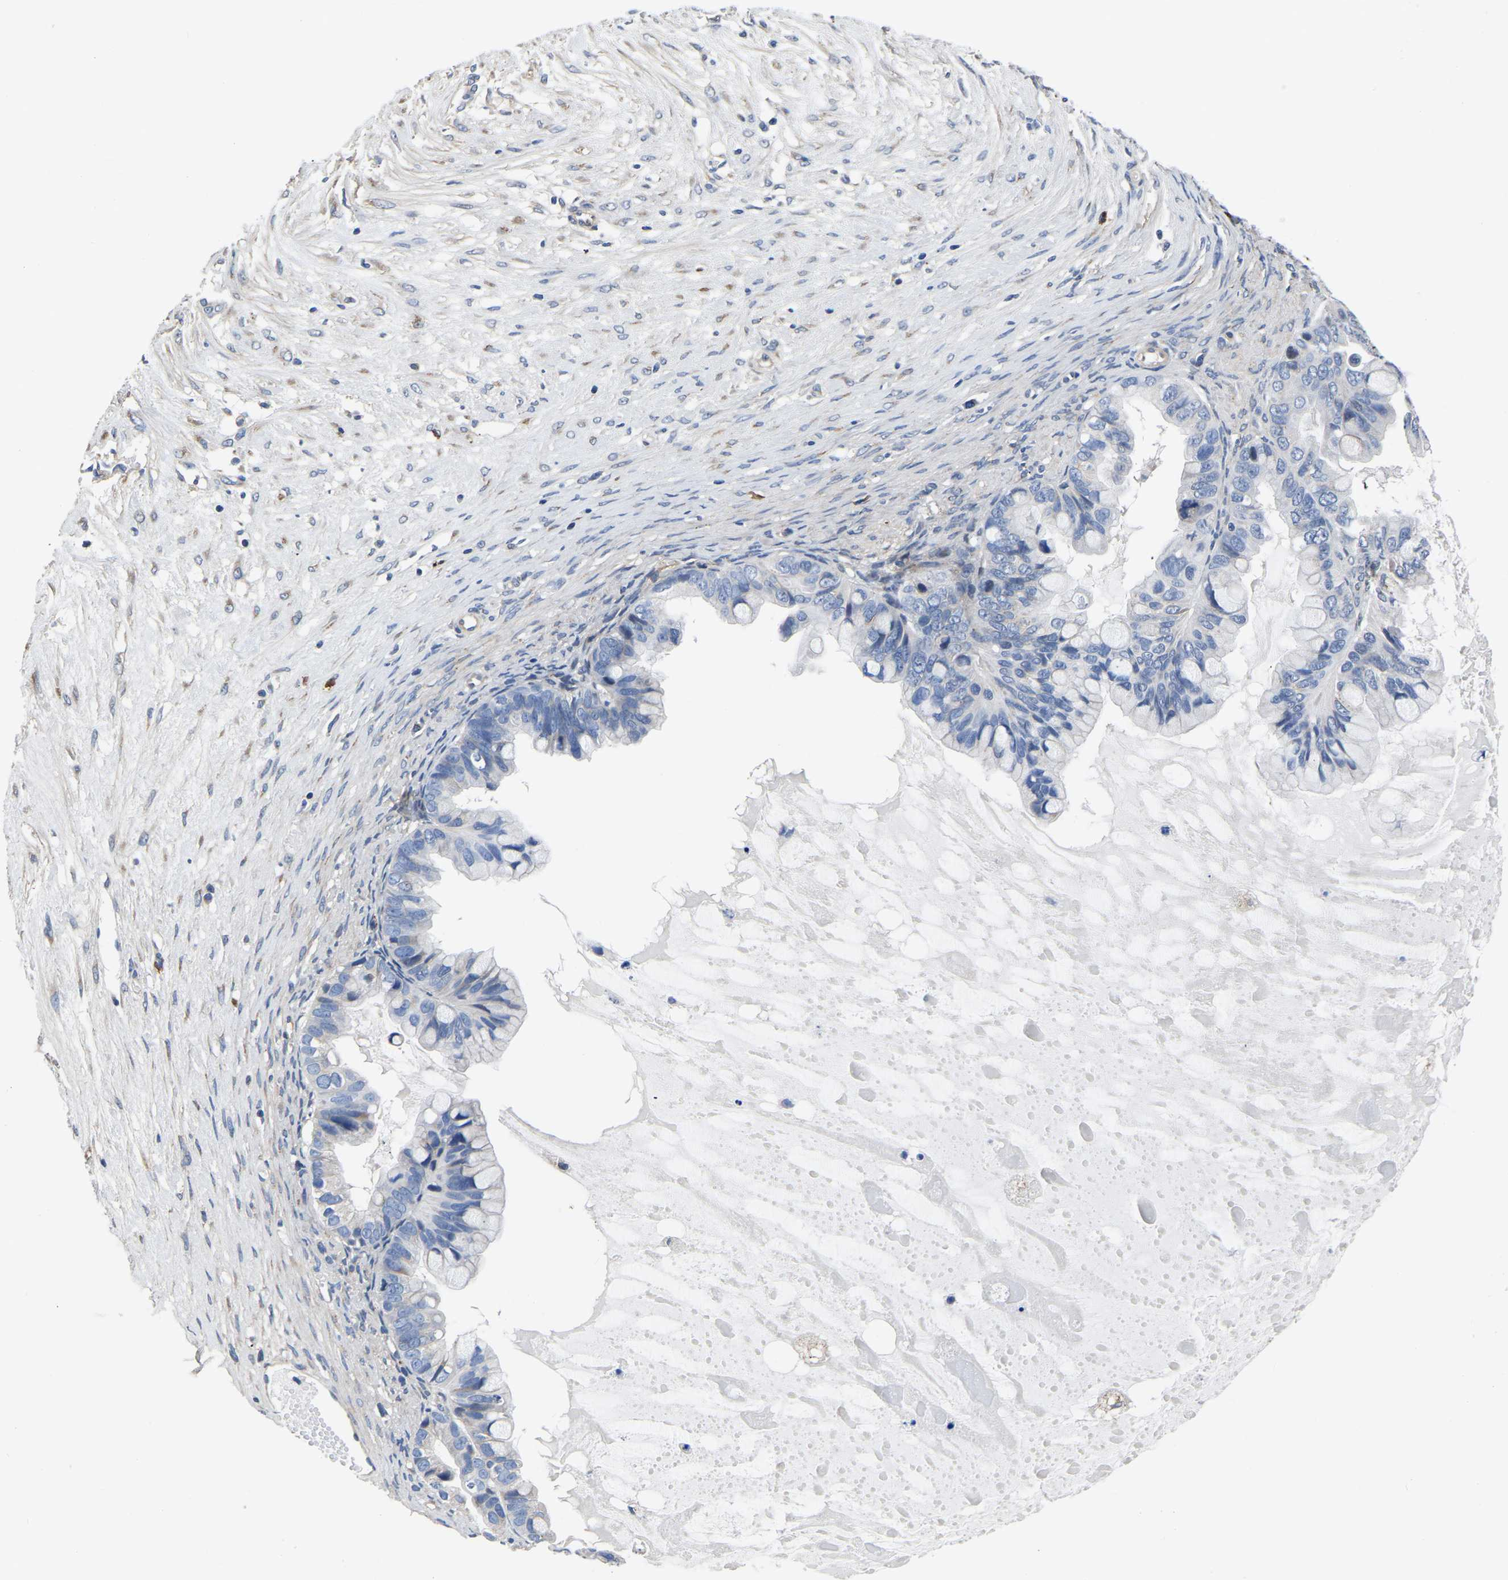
{"staining": {"intensity": "negative", "quantity": "none", "location": "none"}, "tissue": "ovarian cancer", "cell_type": "Tumor cells", "image_type": "cancer", "snomed": [{"axis": "morphology", "description": "Cystadenocarcinoma, mucinous, NOS"}, {"axis": "topography", "description": "Ovary"}], "caption": "DAB (3,3'-diaminobenzidine) immunohistochemical staining of human ovarian cancer (mucinous cystadenocarcinoma) exhibits no significant staining in tumor cells. (Stains: DAB (3,3'-diaminobenzidine) IHC with hematoxylin counter stain, Microscopy: brightfield microscopy at high magnification).", "gene": "PDLIM7", "patient": {"sex": "female", "age": 80}}